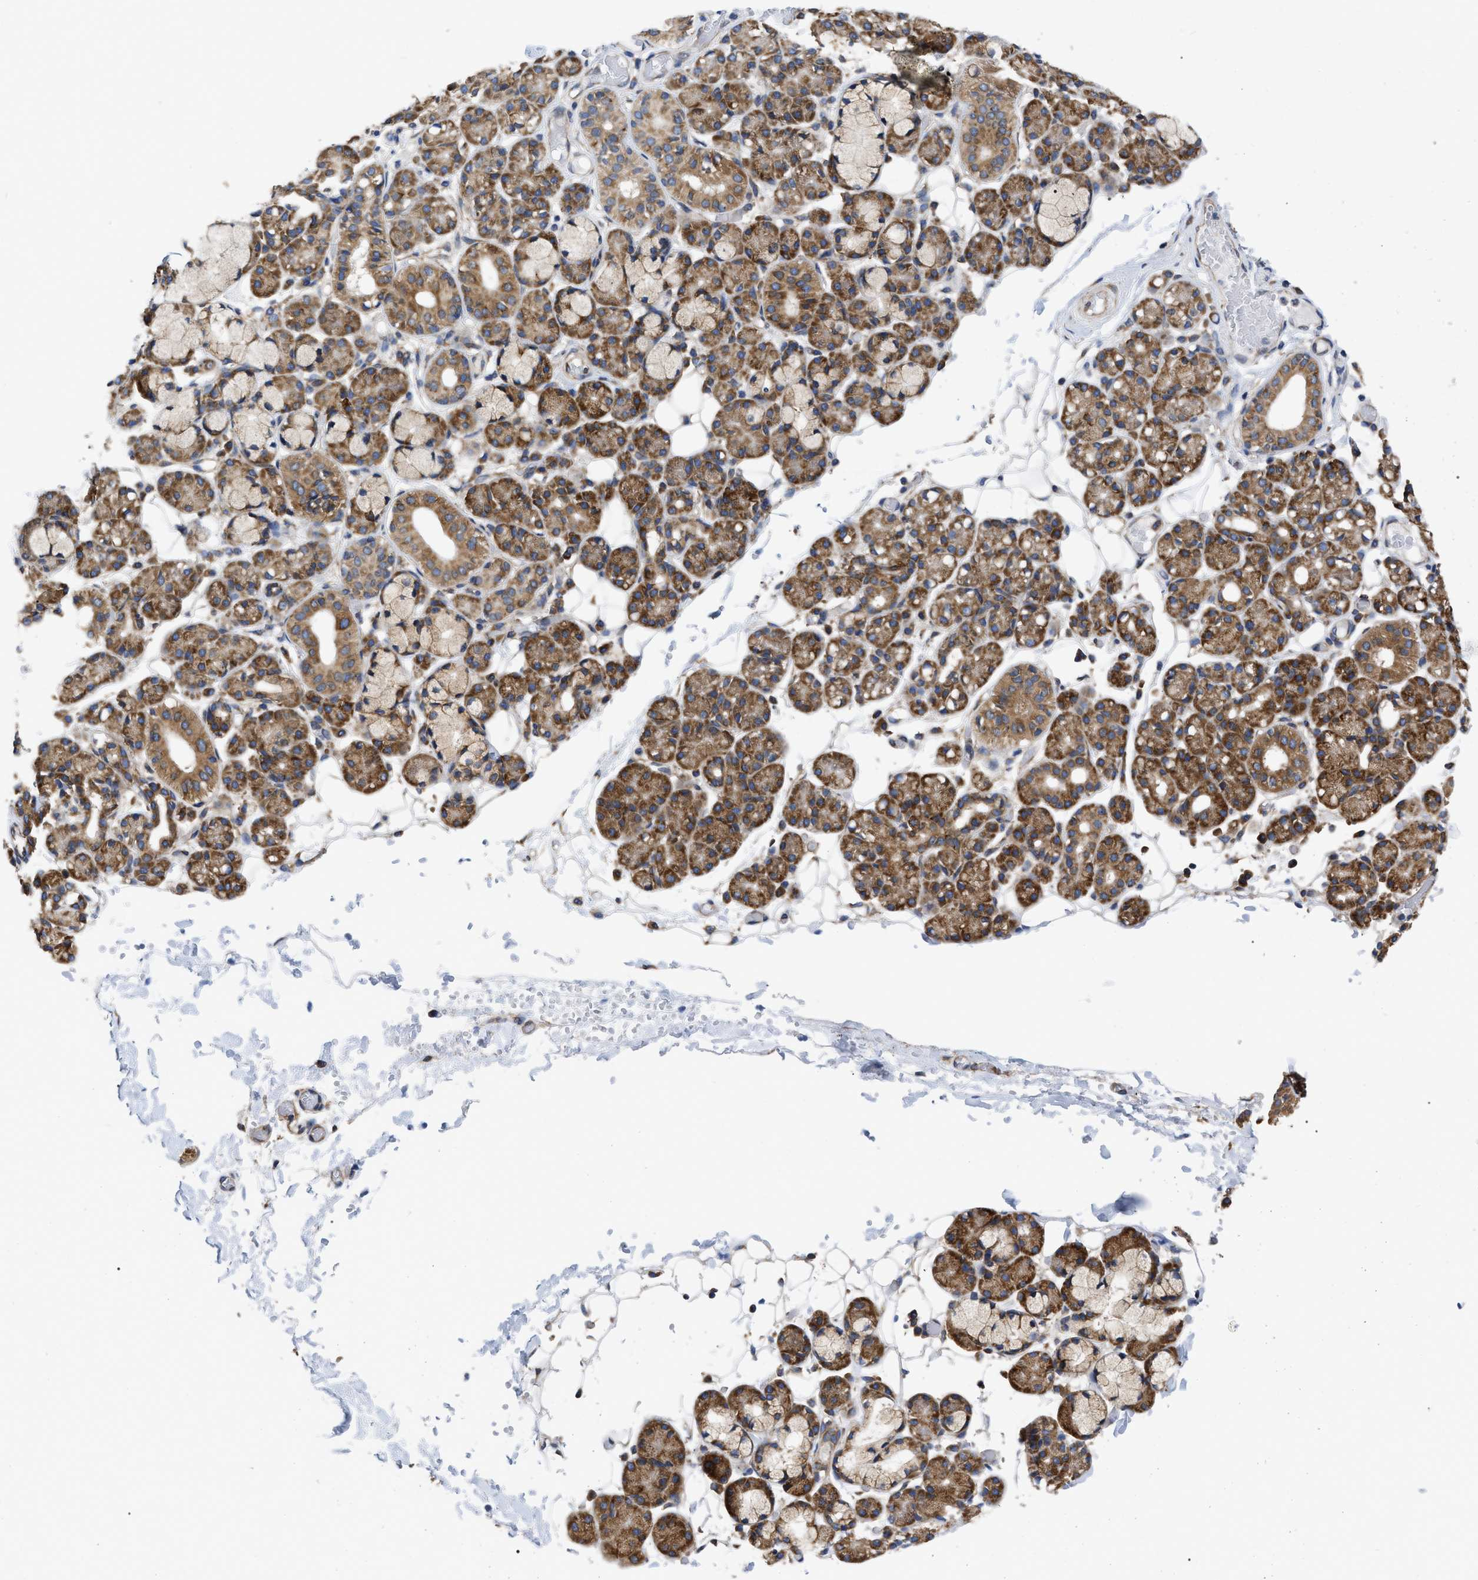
{"staining": {"intensity": "moderate", "quantity": ">75%", "location": "cytoplasmic/membranous"}, "tissue": "salivary gland", "cell_type": "Glandular cells", "image_type": "normal", "snomed": [{"axis": "morphology", "description": "Normal tissue, NOS"}, {"axis": "topography", "description": "Salivary gland"}], "caption": "The photomicrograph displays immunohistochemical staining of benign salivary gland. There is moderate cytoplasmic/membranous expression is present in about >75% of glandular cells.", "gene": "FAM120A", "patient": {"sex": "male", "age": 63}}